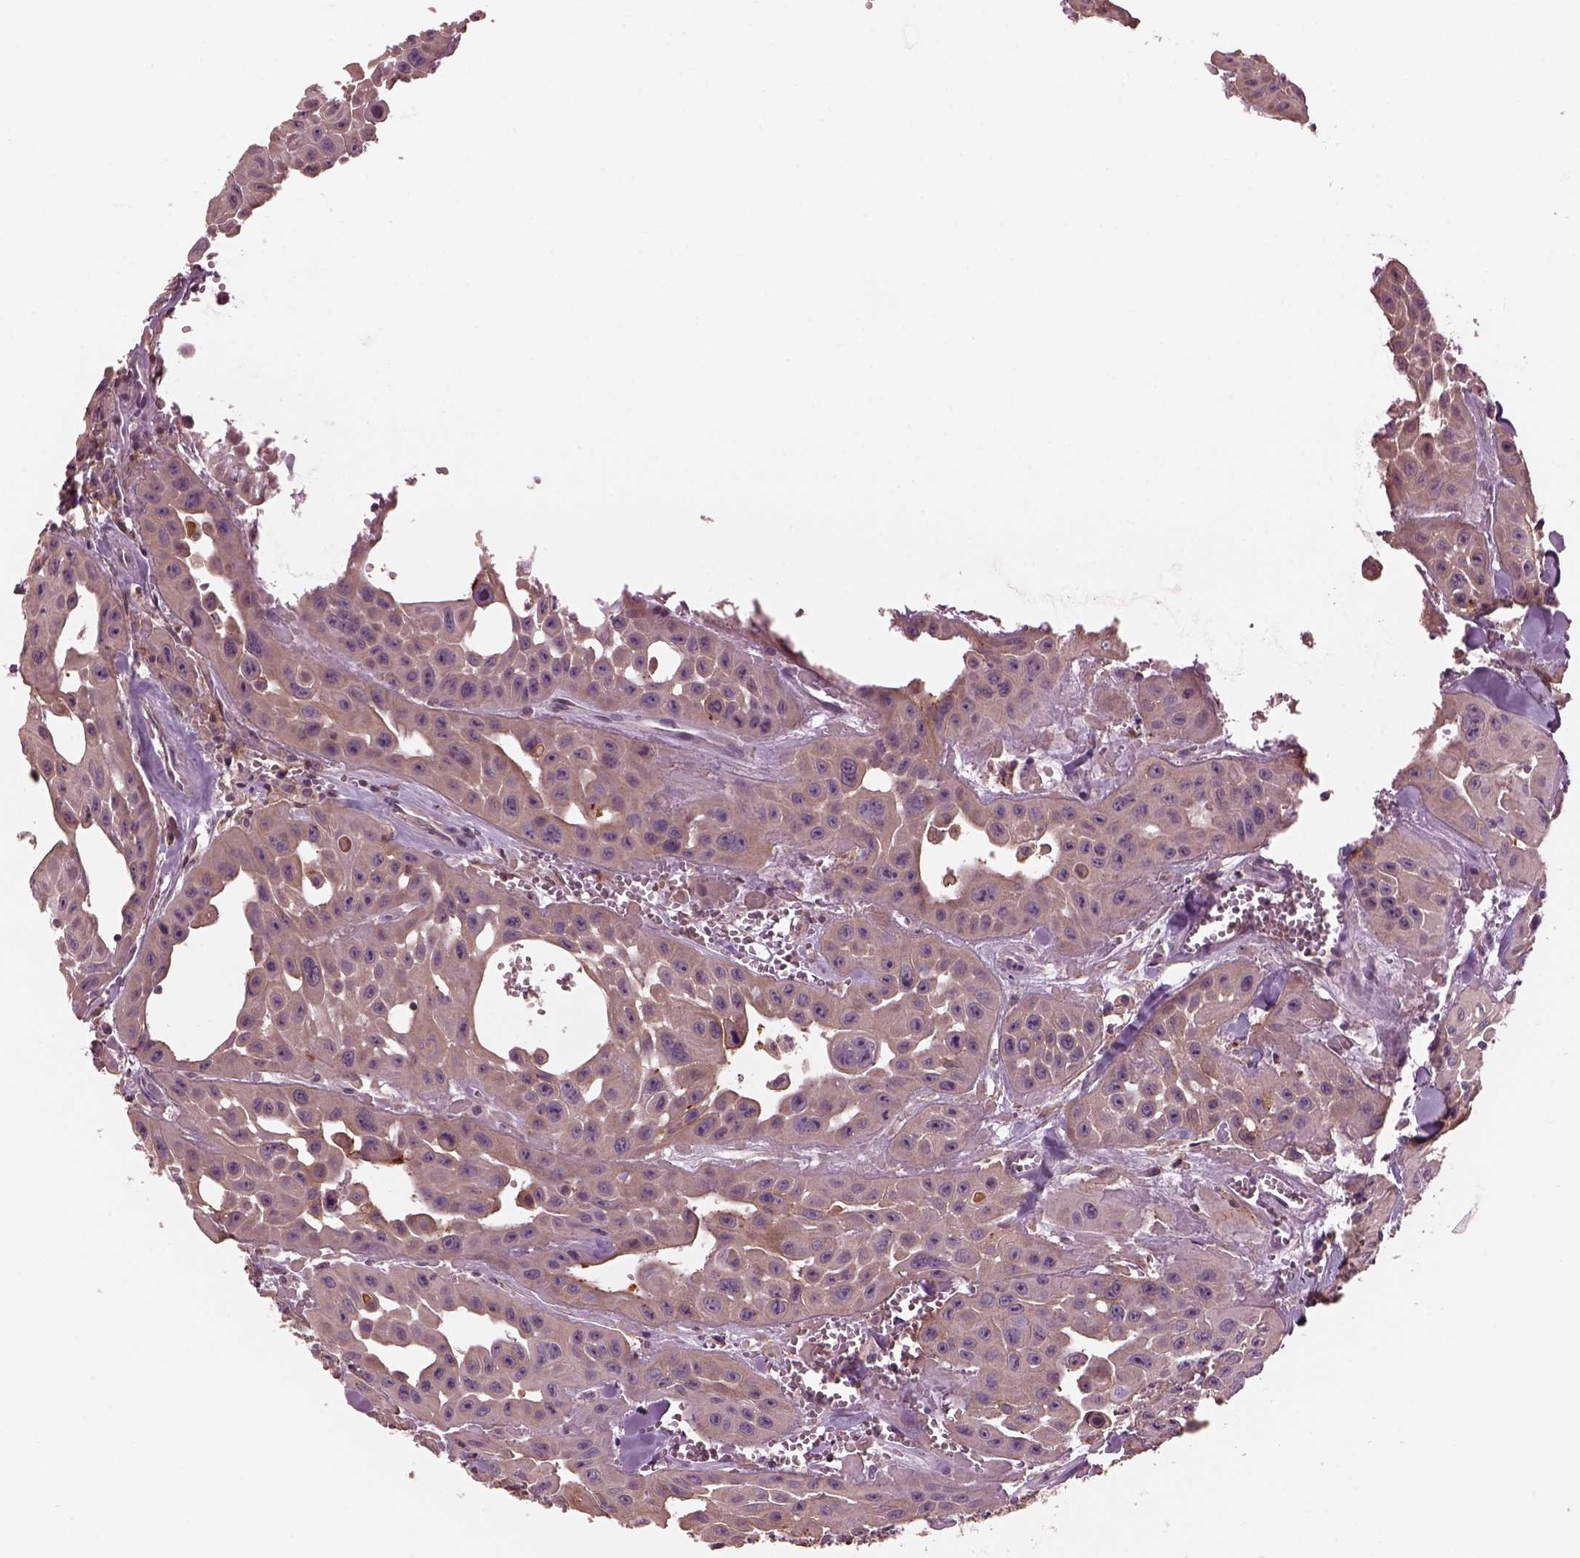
{"staining": {"intensity": "weak", "quantity": "25%-75%", "location": "cytoplasmic/membranous"}, "tissue": "head and neck cancer", "cell_type": "Tumor cells", "image_type": "cancer", "snomed": [{"axis": "morphology", "description": "Adenocarcinoma, NOS"}, {"axis": "topography", "description": "Head-Neck"}], "caption": "Immunohistochemistry photomicrograph of head and neck adenocarcinoma stained for a protein (brown), which shows low levels of weak cytoplasmic/membranous staining in about 25%-75% of tumor cells.", "gene": "SRI", "patient": {"sex": "male", "age": 73}}